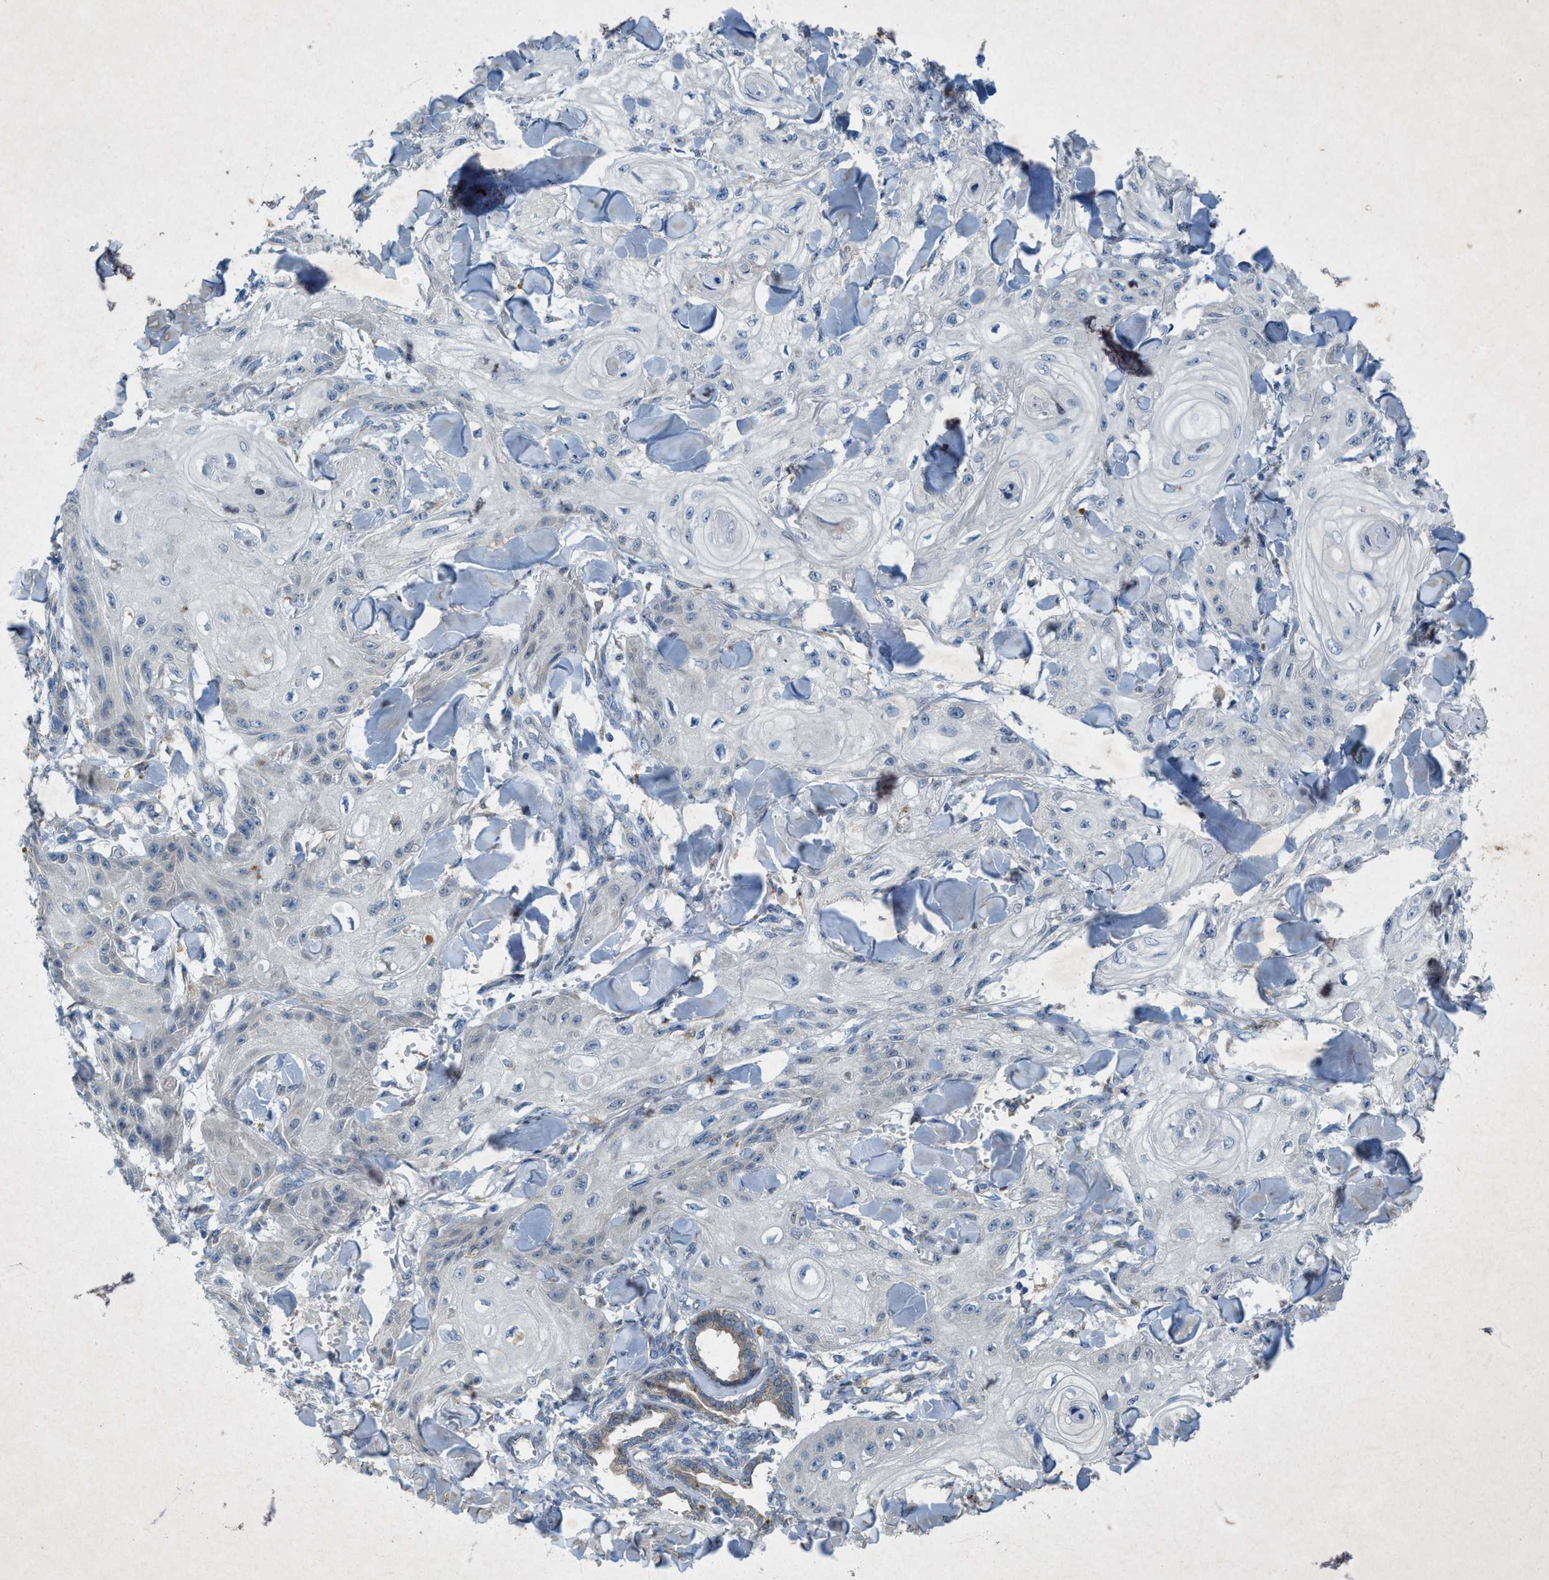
{"staining": {"intensity": "negative", "quantity": "none", "location": "none"}, "tissue": "skin cancer", "cell_type": "Tumor cells", "image_type": "cancer", "snomed": [{"axis": "morphology", "description": "Squamous cell carcinoma, NOS"}, {"axis": "topography", "description": "Skin"}], "caption": "This micrograph is of skin cancer (squamous cell carcinoma) stained with immunohistochemistry to label a protein in brown with the nuclei are counter-stained blue. There is no positivity in tumor cells.", "gene": "URGCP", "patient": {"sex": "male", "age": 74}}